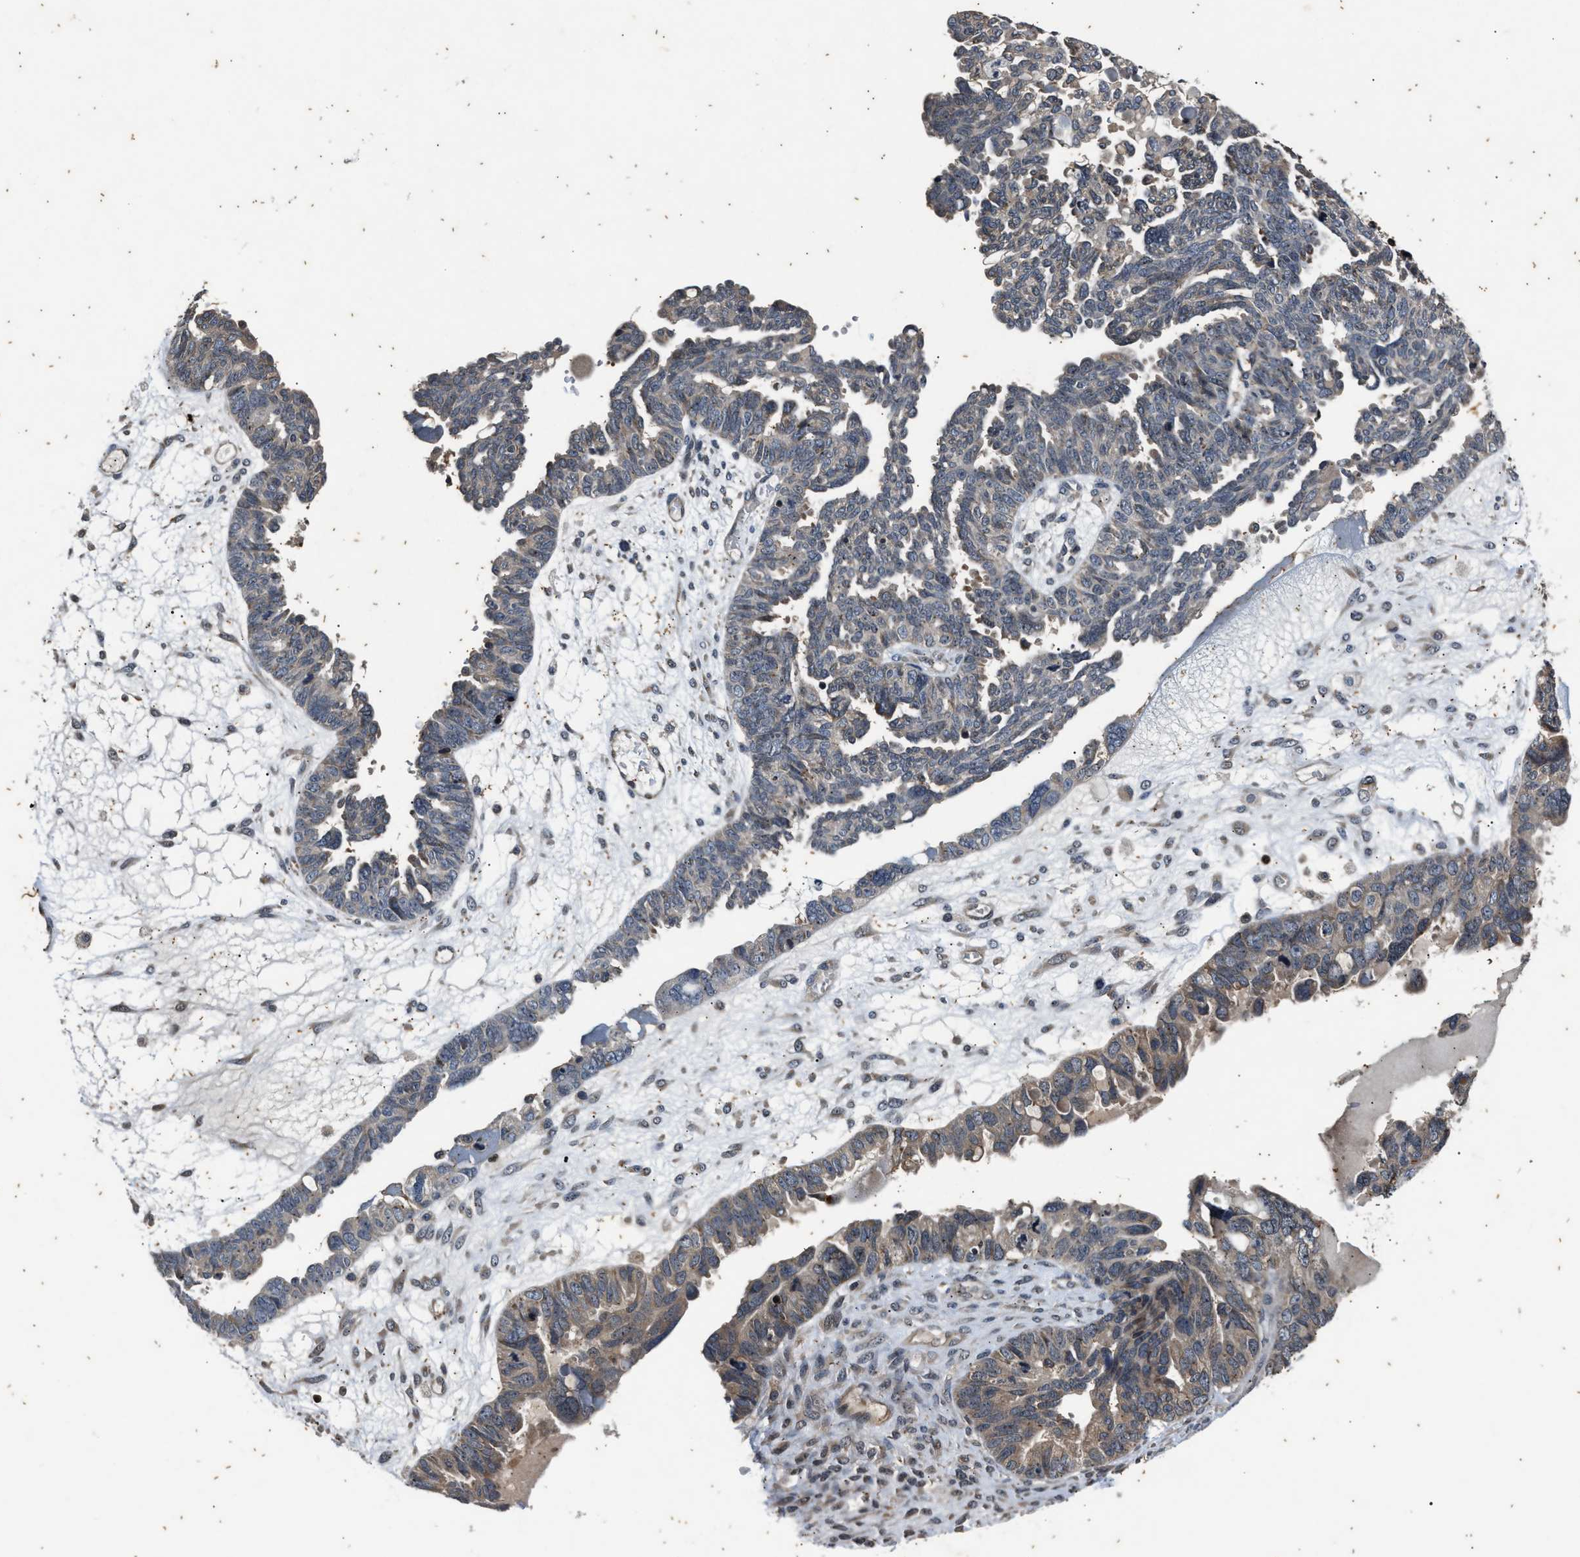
{"staining": {"intensity": "weak", "quantity": "<25%", "location": "cytoplasmic/membranous"}, "tissue": "ovarian cancer", "cell_type": "Tumor cells", "image_type": "cancer", "snomed": [{"axis": "morphology", "description": "Cystadenocarcinoma, serous, NOS"}, {"axis": "topography", "description": "Ovary"}], "caption": "A micrograph of ovarian cancer stained for a protein reveals no brown staining in tumor cells.", "gene": "PTPN7", "patient": {"sex": "female", "age": 79}}